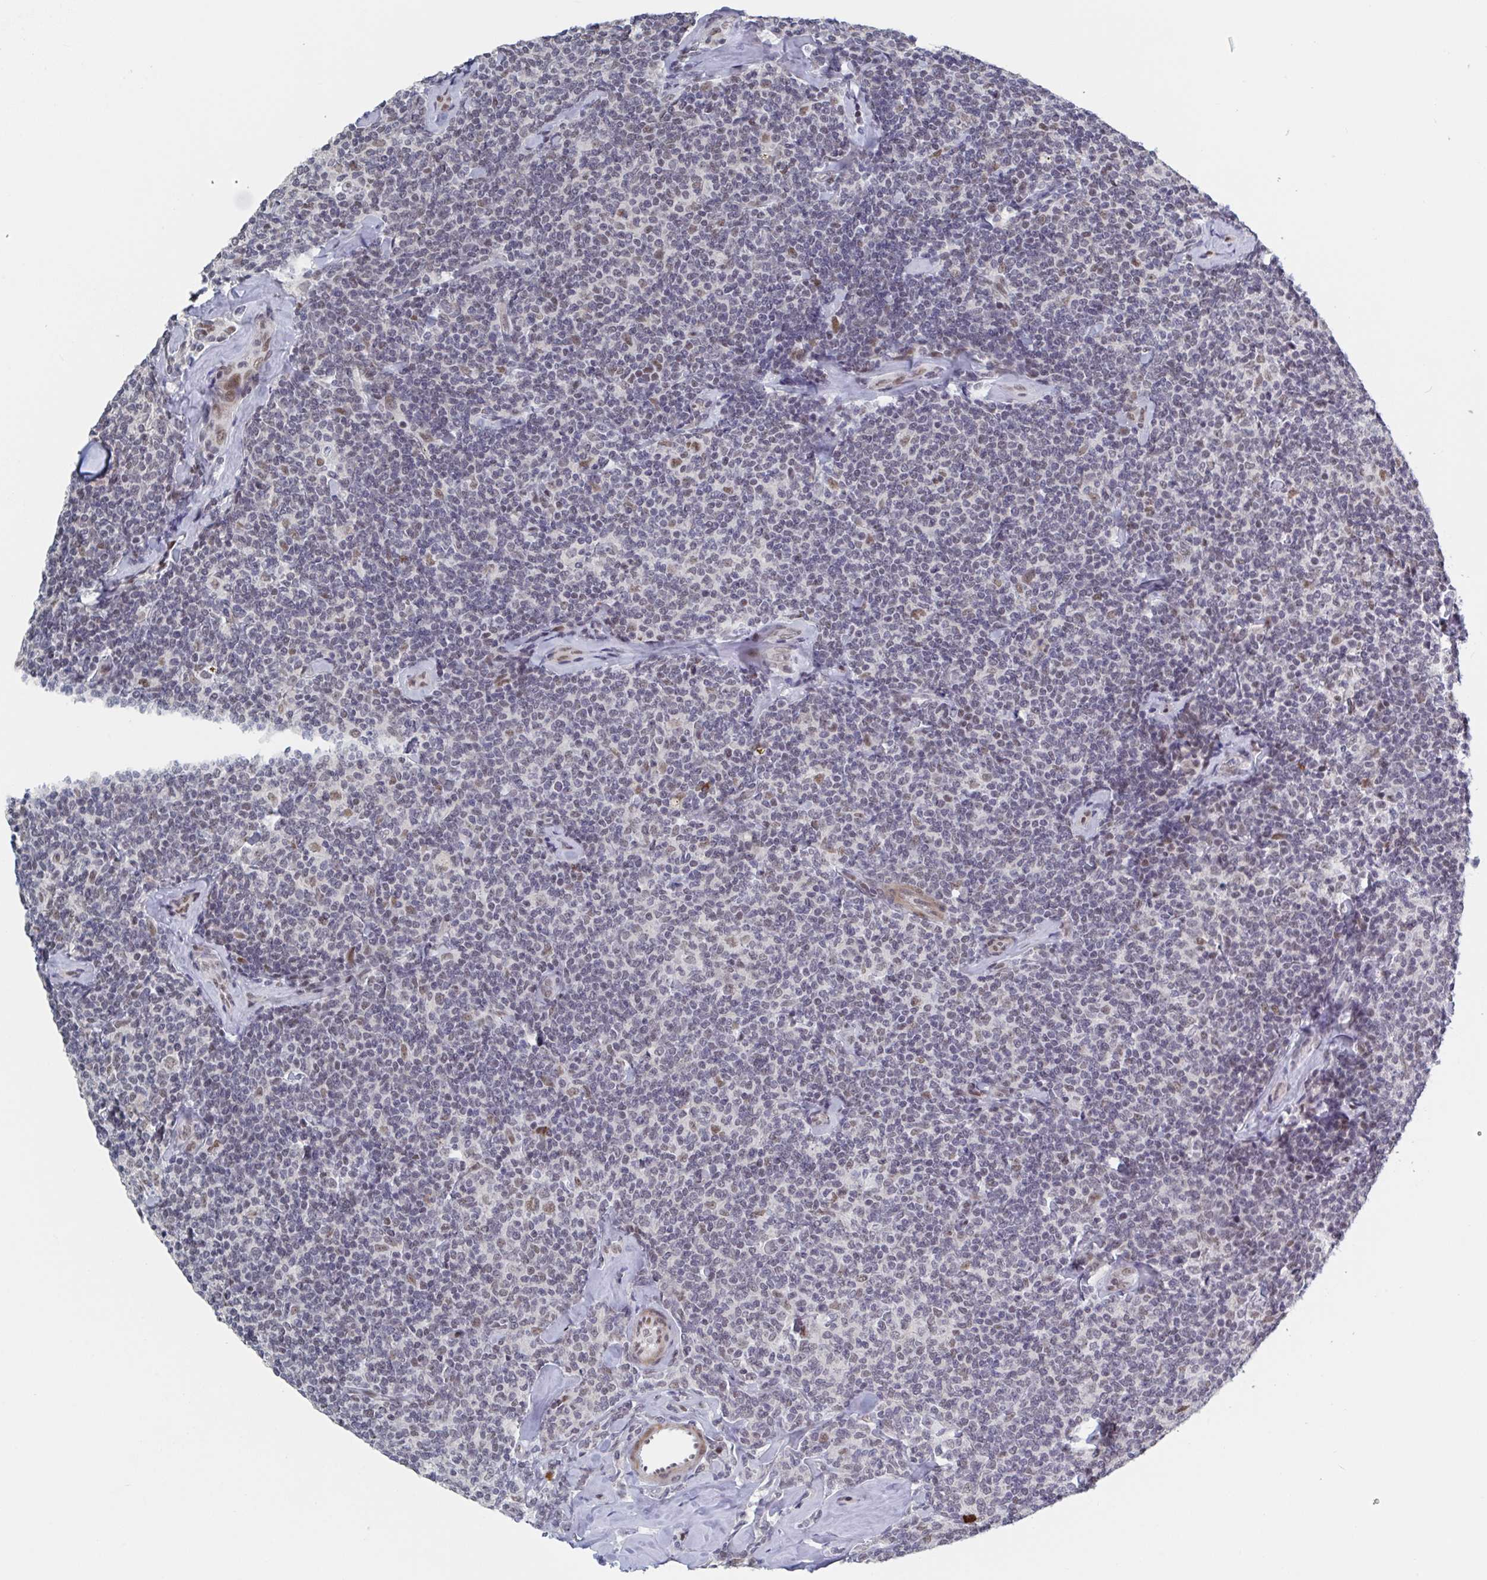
{"staining": {"intensity": "moderate", "quantity": "<25%", "location": "nuclear"}, "tissue": "lymphoma", "cell_type": "Tumor cells", "image_type": "cancer", "snomed": [{"axis": "morphology", "description": "Malignant lymphoma, non-Hodgkin's type, Low grade"}, {"axis": "topography", "description": "Lymph node"}], "caption": "Immunohistochemical staining of human lymphoma exhibits low levels of moderate nuclear staining in approximately <25% of tumor cells. Nuclei are stained in blue.", "gene": "BCL7B", "patient": {"sex": "female", "age": 56}}